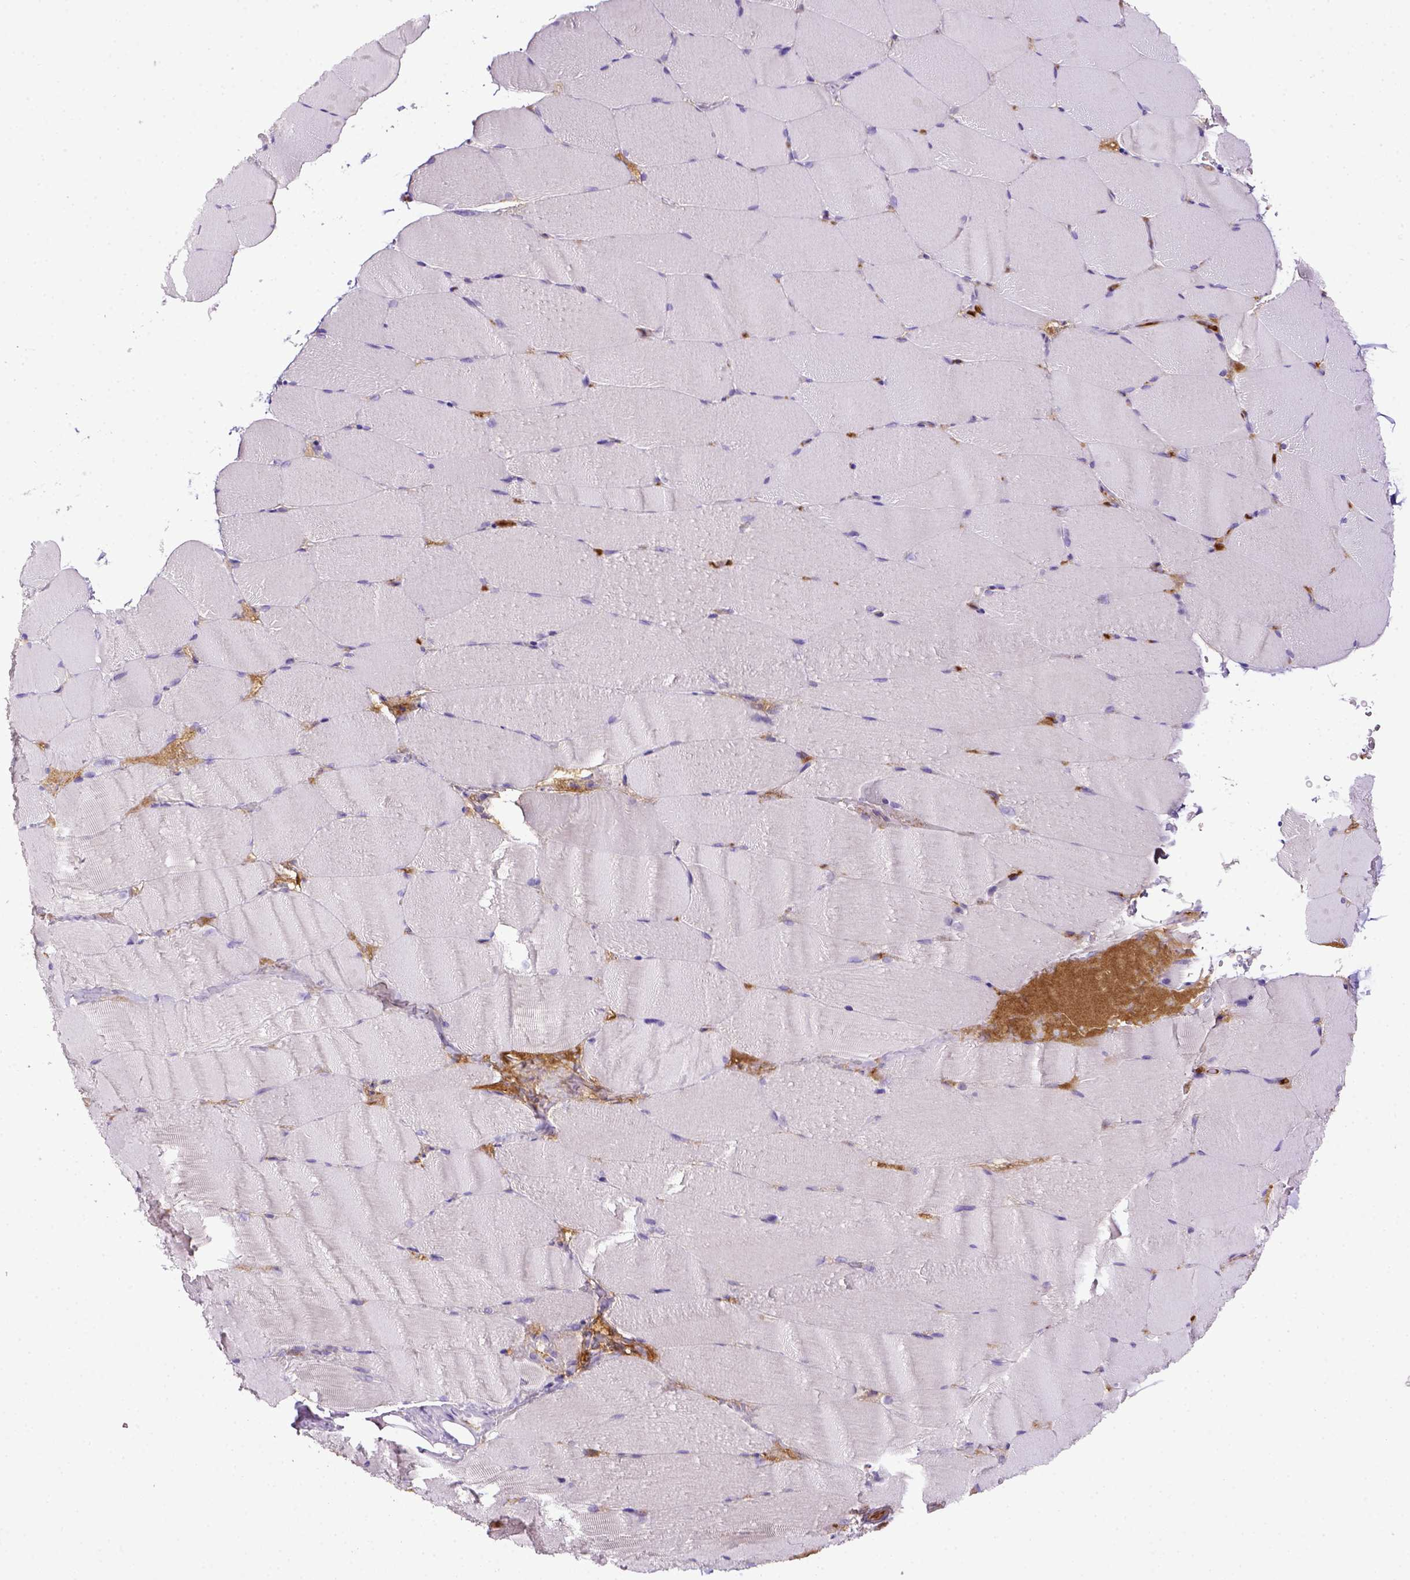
{"staining": {"intensity": "negative", "quantity": "none", "location": "none"}, "tissue": "skeletal muscle", "cell_type": "Myocytes", "image_type": "normal", "snomed": [{"axis": "morphology", "description": "Normal tissue, NOS"}, {"axis": "topography", "description": "Skeletal muscle"}], "caption": "DAB (3,3'-diaminobenzidine) immunohistochemical staining of benign human skeletal muscle displays no significant positivity in myocytes. (Stains: DAB (3,3'-diaminobenzidine) IHC with hematoxylin counter stain, Microscopy: brightfield microscopy at high magnification).", "gene": "ITIH4", "patient": {"sex": "female", "age": 37}}